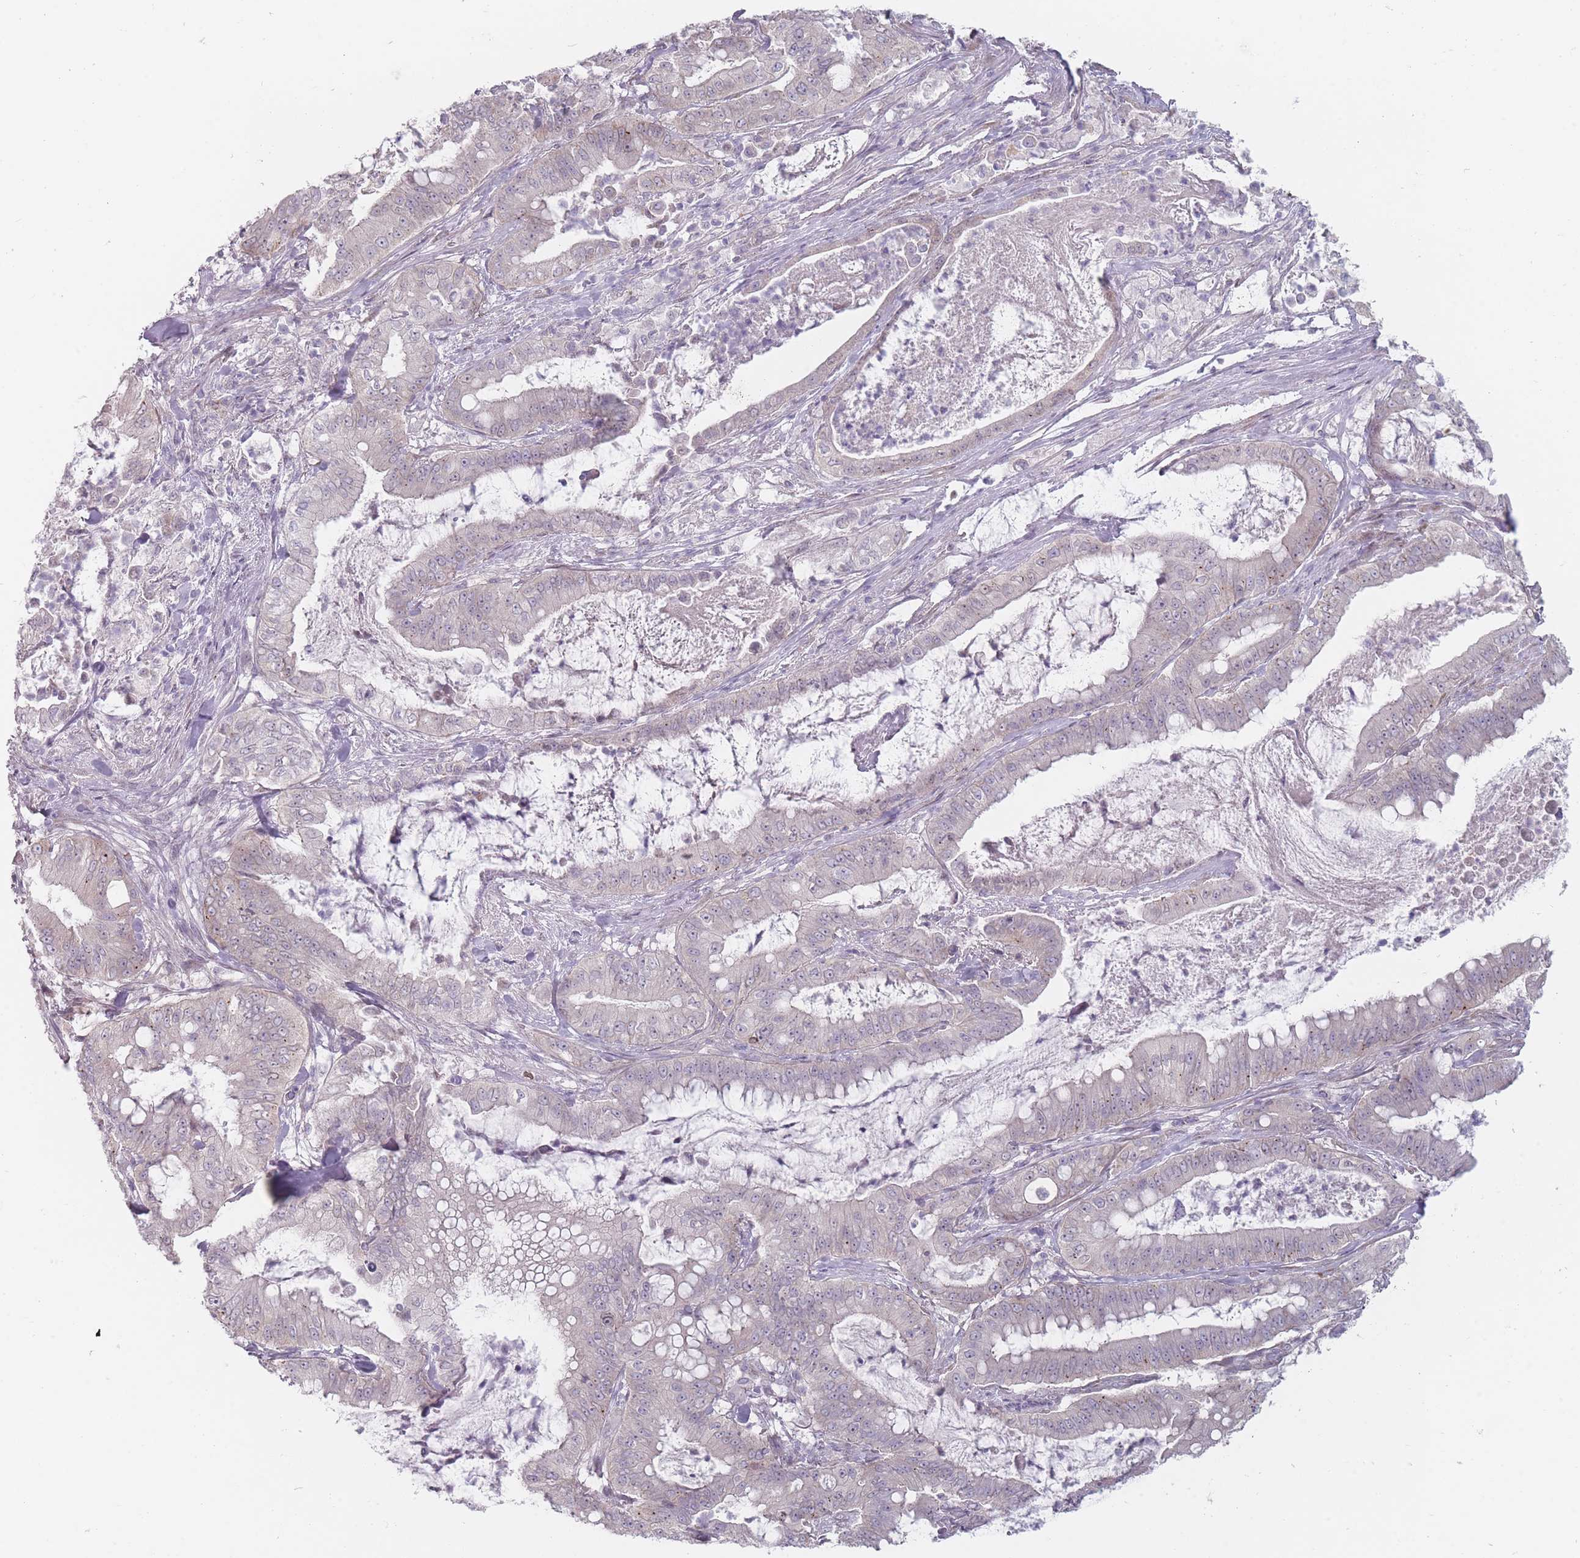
{"staining": {"intensity": "negative", "quantity": "none", "location": "none"}, "tissue": "pancreatic cancer", "cell_type": "Tumor cells", "image_type": "cancer", "snomed": [{"axis": "morphology", "description": "Adenocarcinoma, NOS"}, {"axis": "topography", "description": "Pancreas"}], "caption": "A histopathology image of human pancreatic cancer is negative for staining in tumor cells. Brightfield microscopy of immunohistochemistry stained with DAB (brown) and hematoxylin (blue), captured at high magnification.", "gene": "PCDH12", "patient": {"sex": "male", "age": 71}}